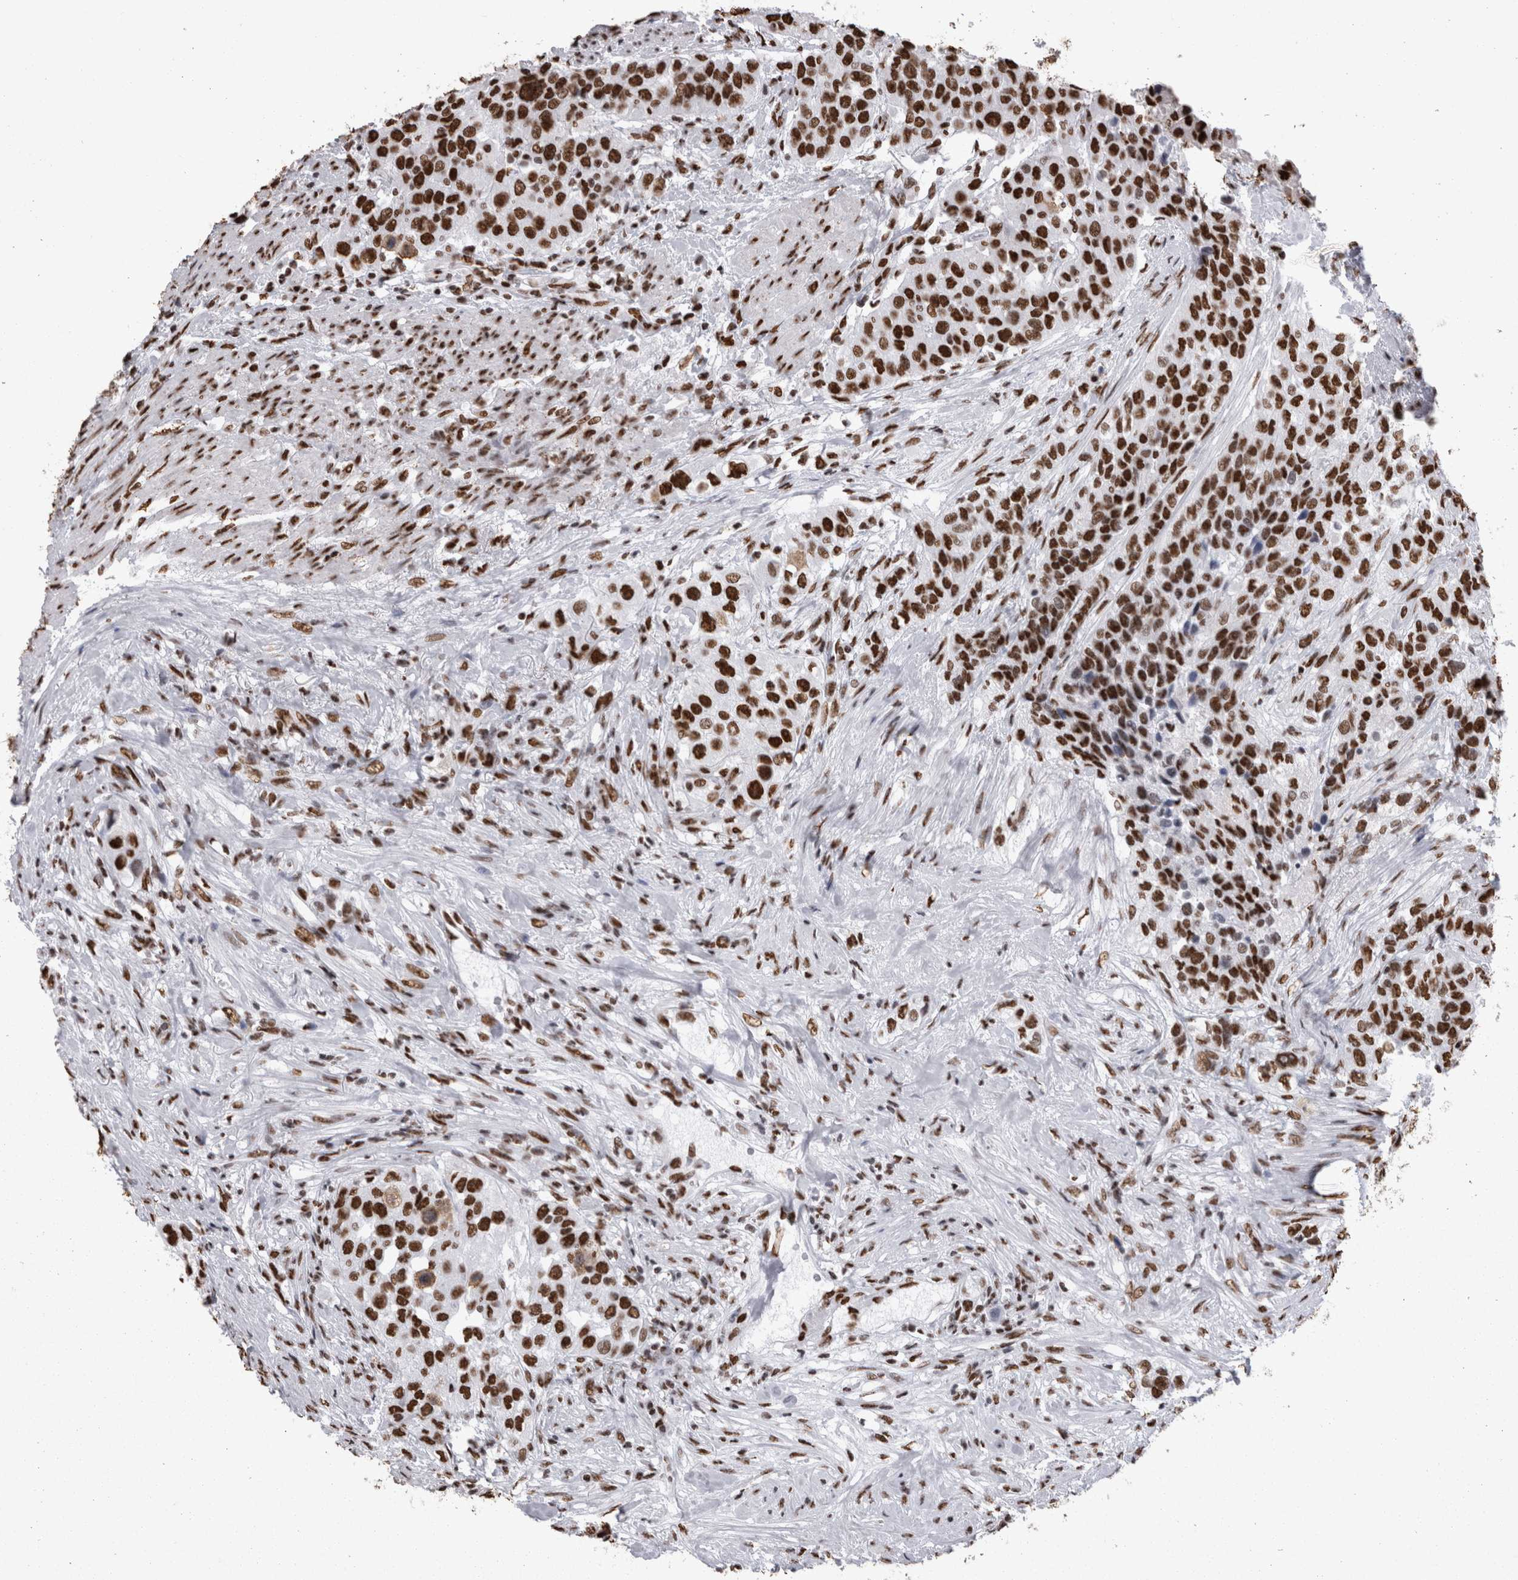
{"staining": {"intensity": "strong", "quantity": ">75%", "location": "nuclear"}, "tissue": "urothelial cancer", "cell_type": "Tumor cells", "image_type": "cancer", "snomed": [{"axis": "morphology", "description": "Urothelial carcinoma, High grade"}, {"axis": "topography", "description": "Urinary bladder"}], "caption": "IHC histopathology image of neoplastic tissue: human high-grade urothelial carcinoma stained using immunohistochemistry reveals high levels of strong protein expression localized specifically in the nuclear of tumor cells, appearing as a nuclear brown color.", "gene": "HNRNPM", "patient": {"sex": "female", "age": 80}}